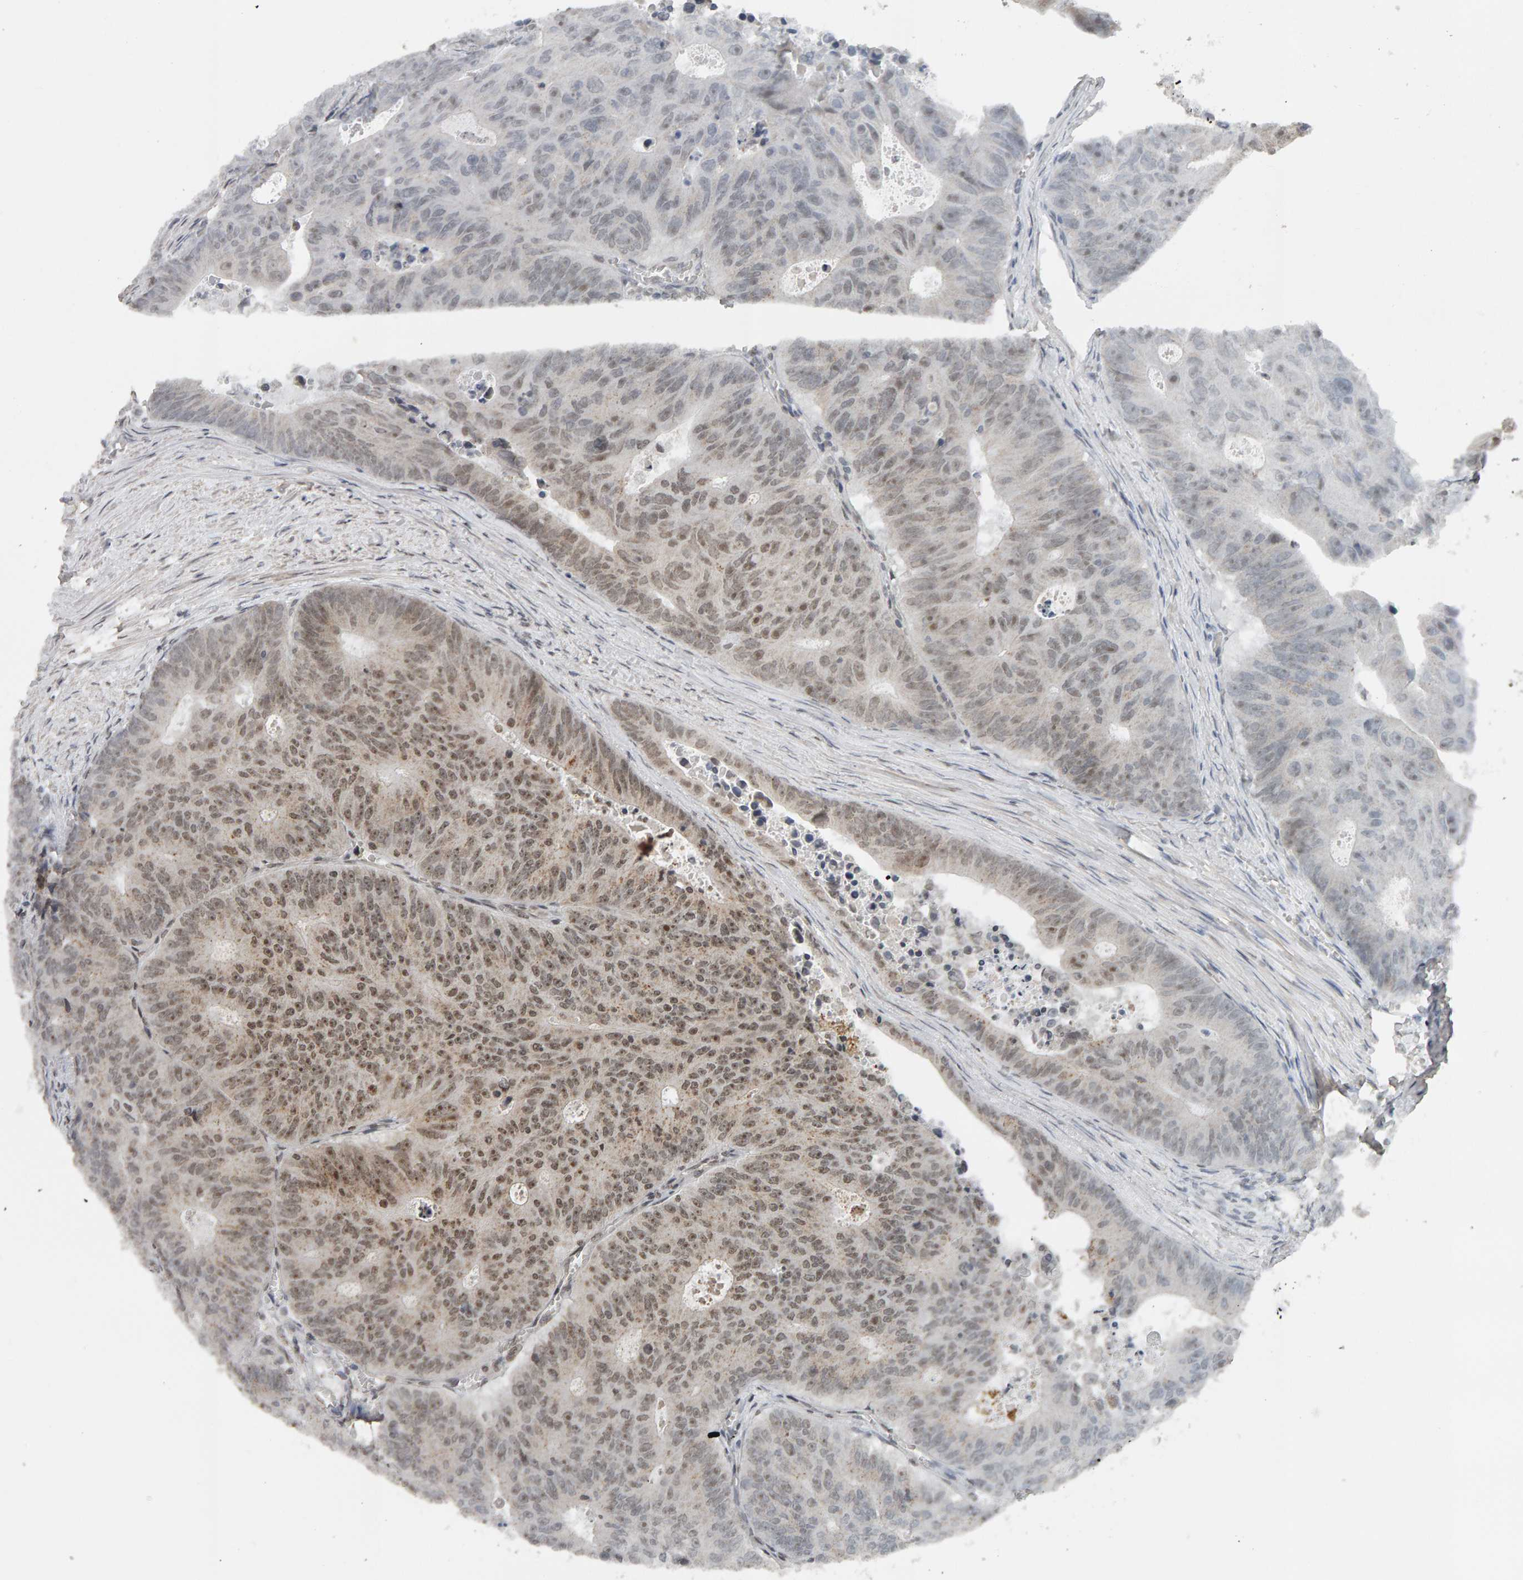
{"staining": {"intensity": "moderate", "quantity": "25%-75%", "location": "nuclear"}, "tissue": "colorectal cancer", "cell_type": "Tumor cells", "image_type": "cancer", "snomed": [{"axis": "morphology", "description": "Adenocarcinoma, NOS"}, {"axis": "topography", "description": "Colon"}], "caption": "The image shows a brown stain indicating the presence of a protein in the nuclear of tumor cells in colorectal cancer (adenocarcinoma).", "gene": "AFF4", "patient": {"sex": "male", "age": 87}}